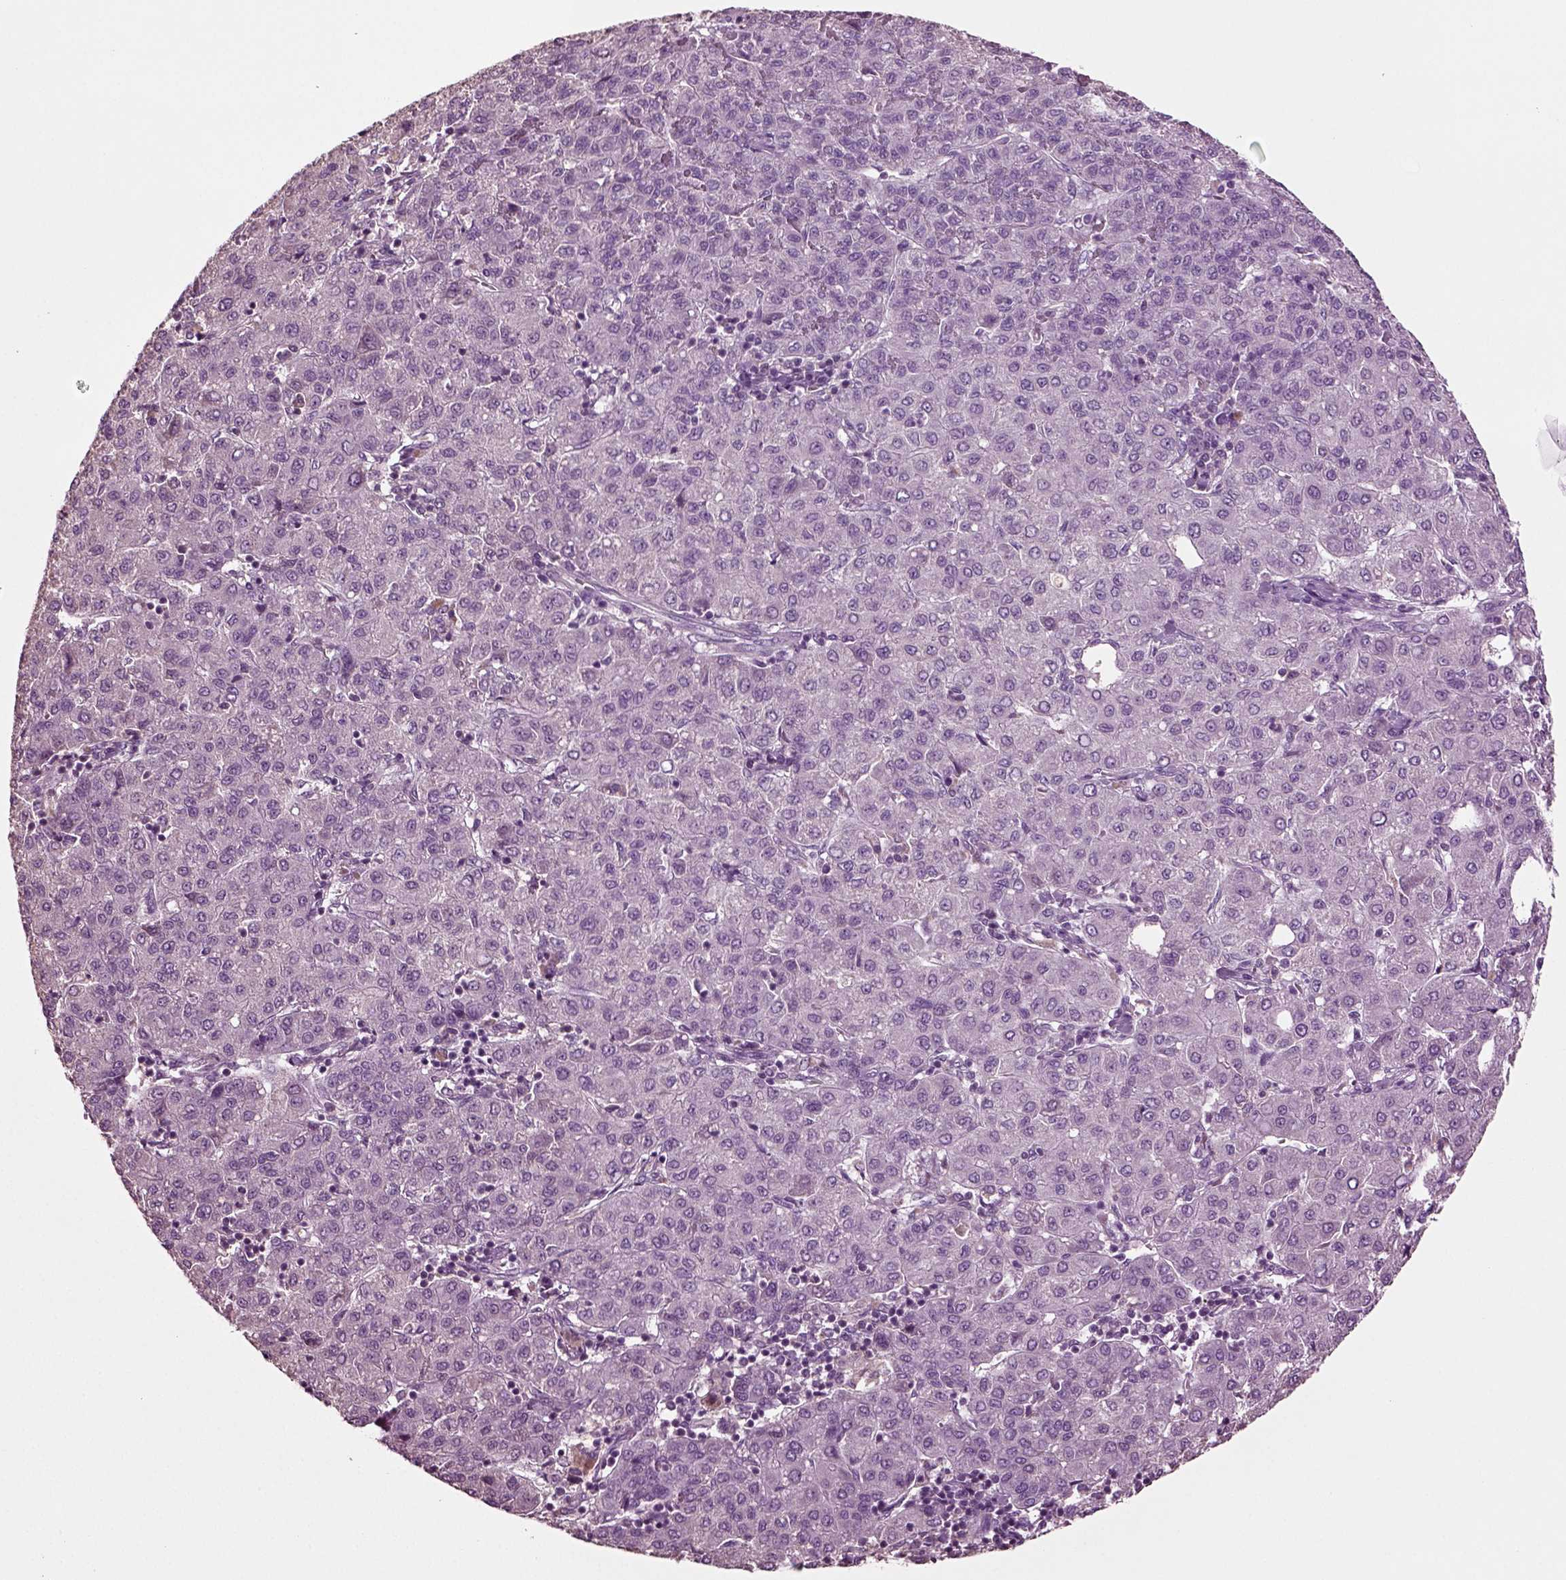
{"staining": {"intensity": "negative", "quantity": "none", "location": "none"}, "tissue": "liver cancer", "cell_type": "Tumor cells", "image_type": "cancer", "snomed": [{"axis": "morphology", "description": "Carcinoma, Hepatocellular, NOS"}, {"axis": "topography", "description": "Liver"}], "caption": "Tumor cells are negative for protein expression in human hepatocellular carcinoma (liver).", "gene": "DEFB118", "patient": {"sex": "male", "age": 65}}